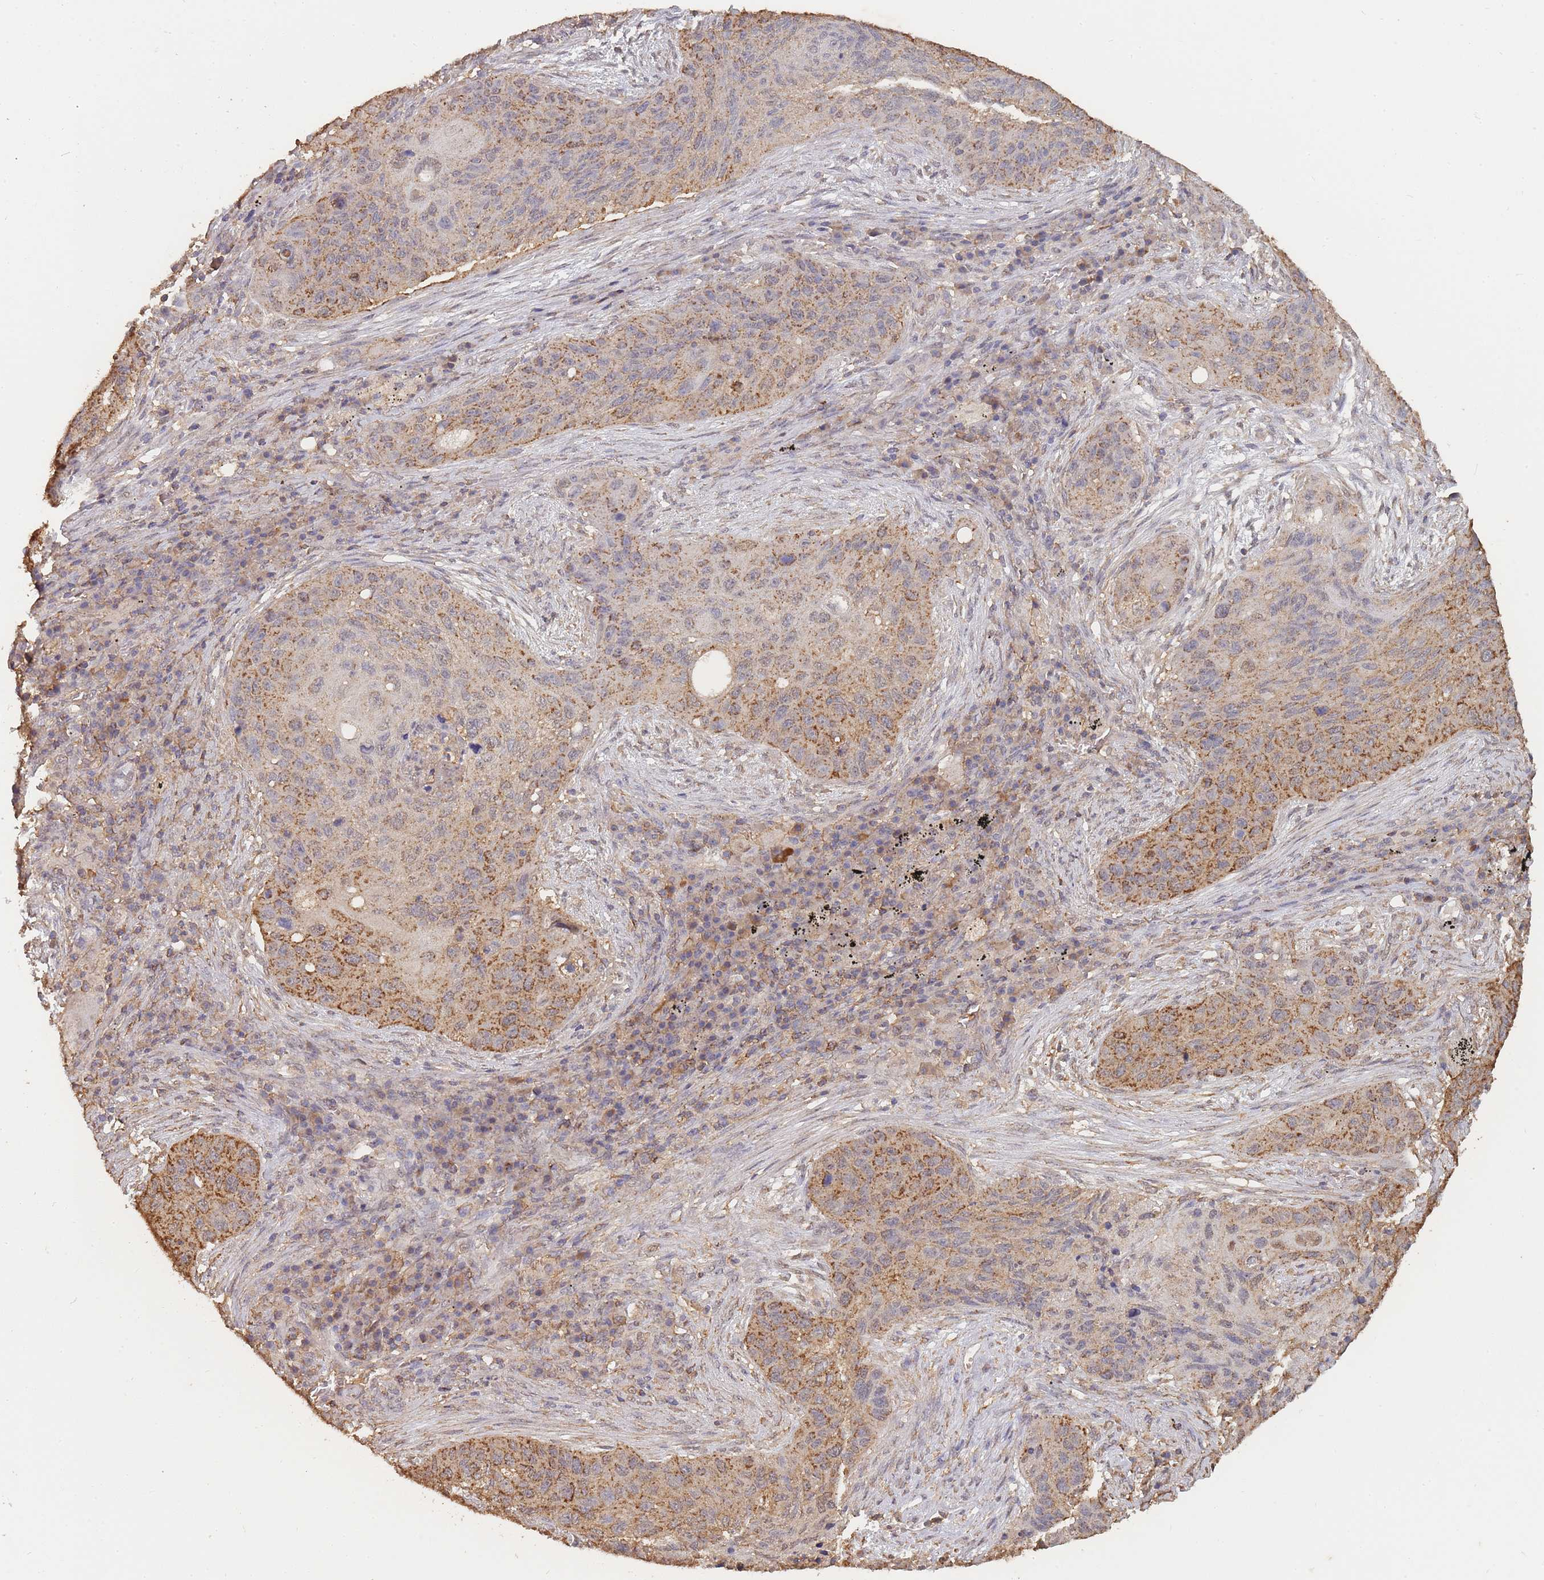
{"staining": {"intensity": "moderate", "quantity": ">75%", "location": "cytoplasmic/membranous"}, "tissue": "lung cancer", "cell_type": "Tumor cells", "image_type": "cancer", "snomed": [{"axis": "morphology", "description": "Squamous cell carcinoma, NOS"}, {"axis": "topography", "description": "Lung"}], "caption": "Immunohistochemistry image of neoplastic tissue: human lung squamous cell carcinoma stained using IHC demonstrates medium levels of moderate protein expression localized specifically in the cytoplasmic/membranous of tumor cells, appearing as a cytoplasmic/membranous brown color.", "gene": "METRN", "patient": {"sex": "female", "age": 63}}